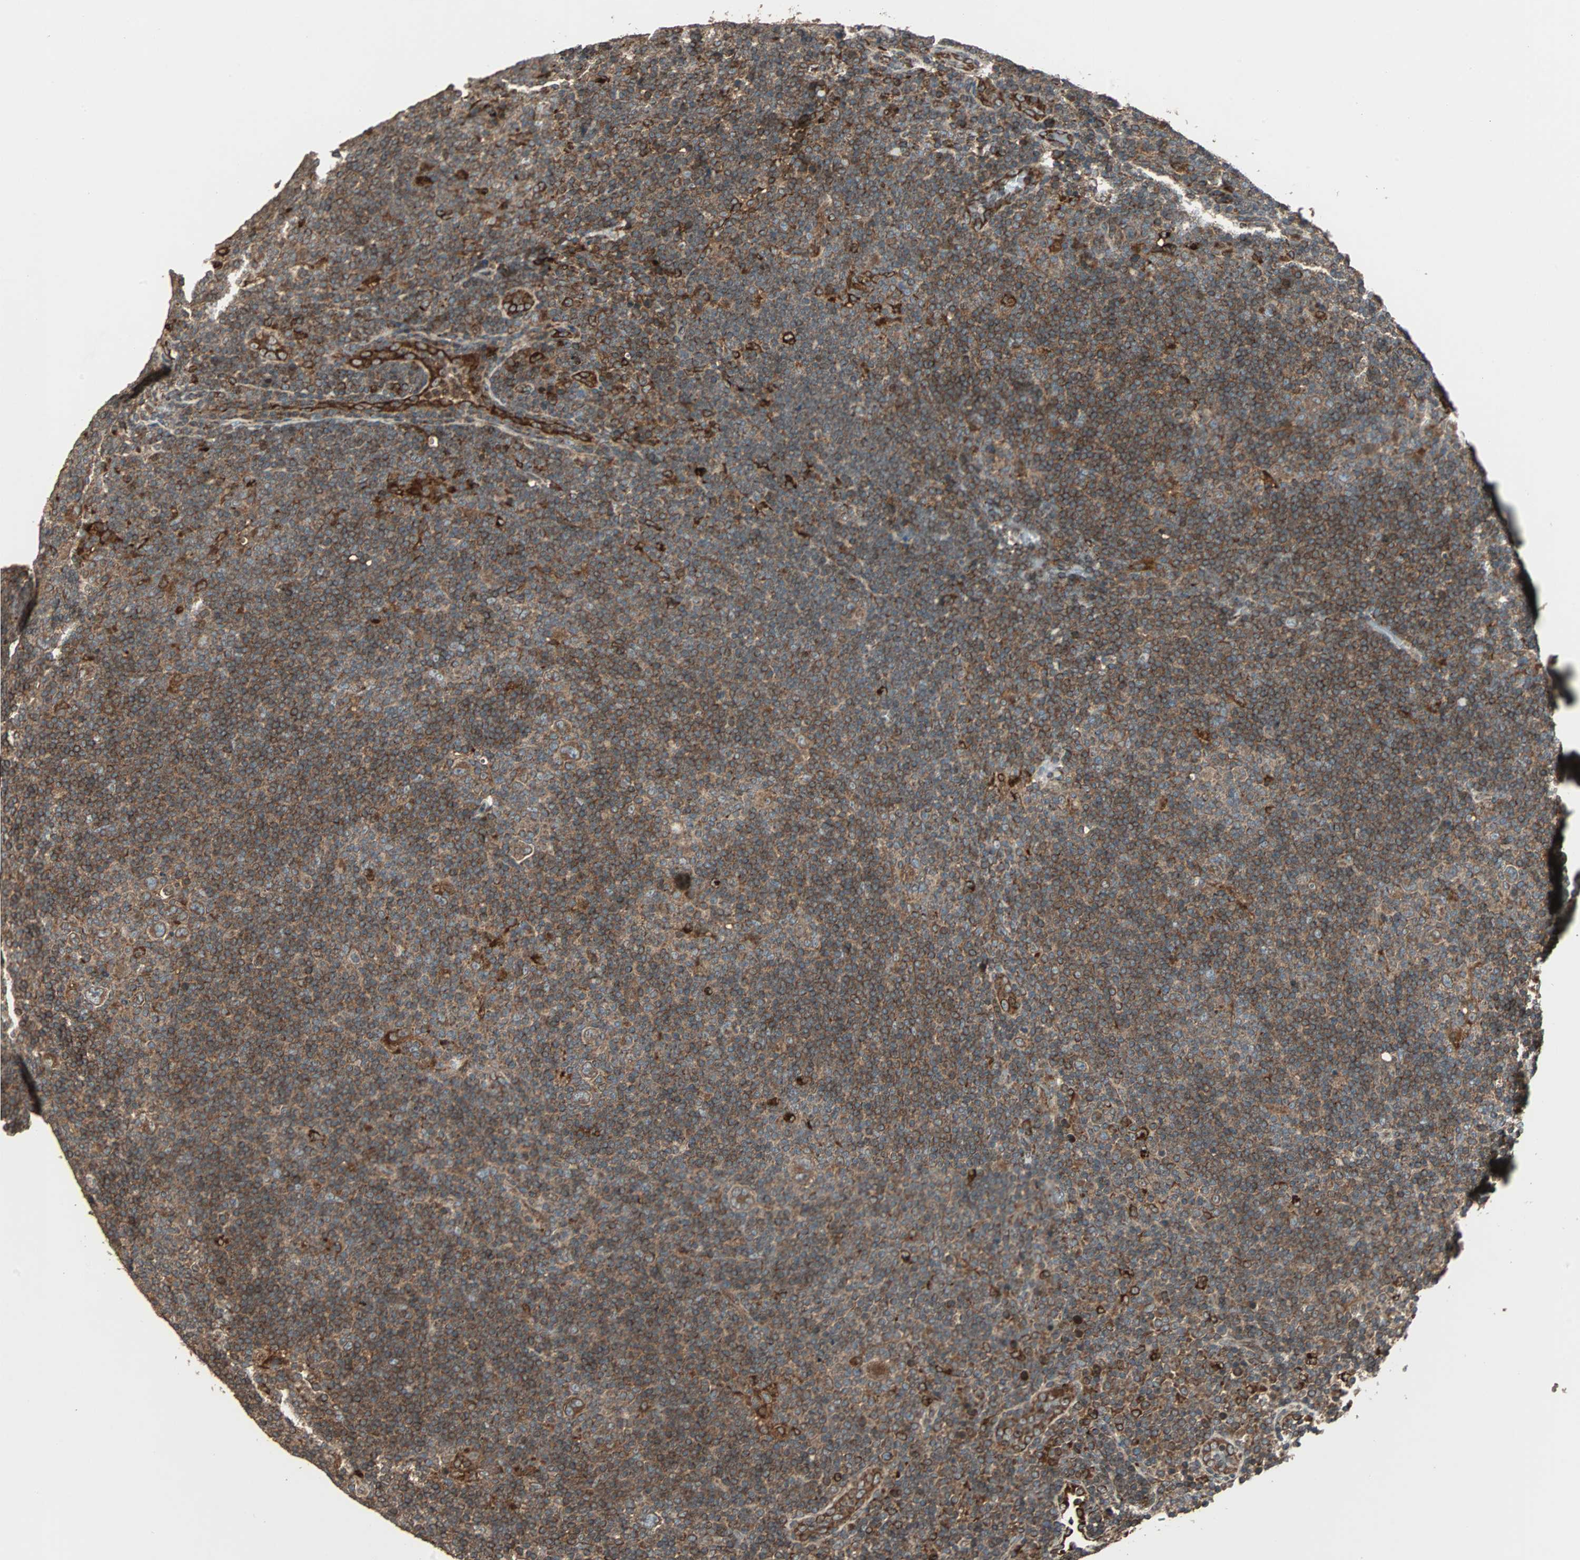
{"staining": {"intensity": "strong", "quantity": ">75%", "location": "cytoplasmic/membranous"}, "tissue": "lymphoma", "cell_type": "Tumor cells", "image_type": "cancer", "snomed": [{"axis": "morphology", "description": "Hodgkin's disease, NOS"}, {"axis": "topography", "description": "Lymph node"}], "caption": "Immunohistochemistry (IHC) histopathology image of neoplastic tissue: Hodgkin's disease stained using immunohistochemistry shows high levels of strong protein expression localized specifically in the cytoplasmic/membranous of tumor cells, appearing as a cytoplasmic/membranous brown color.", "gene": "RAB7A", "patient": {"sex": "female", "age": 57}}